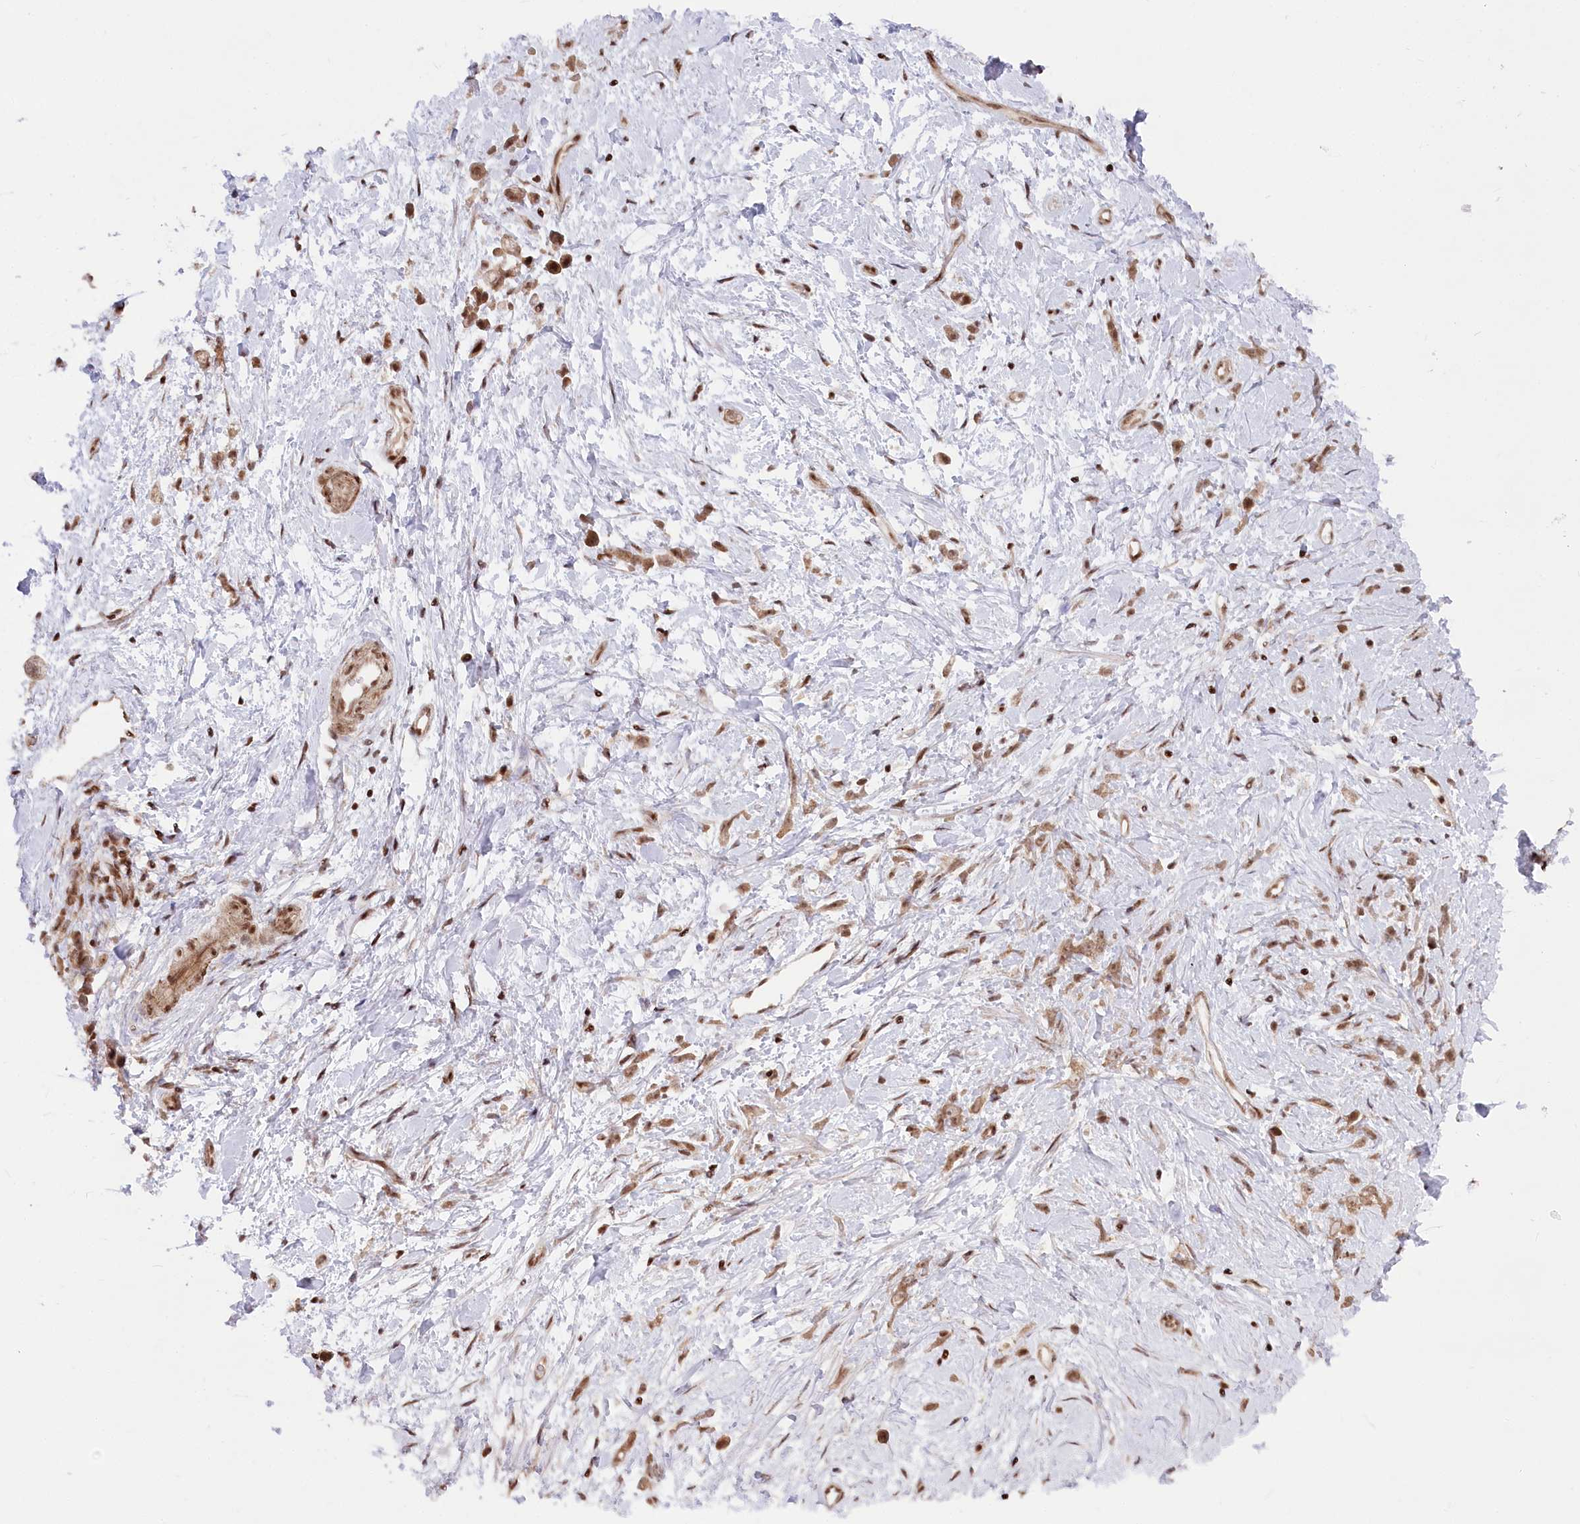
{"staining": {"intensity": "weak", "quantity": ">75%", "location": "cytoplasmic/membranous,nuclear"}, "tissue": "stomach cancer", "cell_type": "Tumor cells", "image_type": "cancer", "snomed": [{"axis": "morphology", "description": "Adenocarcinoma, NOS"}, {"axis": "topography", "description": "Stomach"}], "caption": "Tumor cells demonstrate weak cytoplasmic/membranous and nuclear positivity in about >75% of cells in stomach cancer (adenocarcinoma).", "gene": "CGGBP1", "patient": {"sex": "female", "age": 60}}